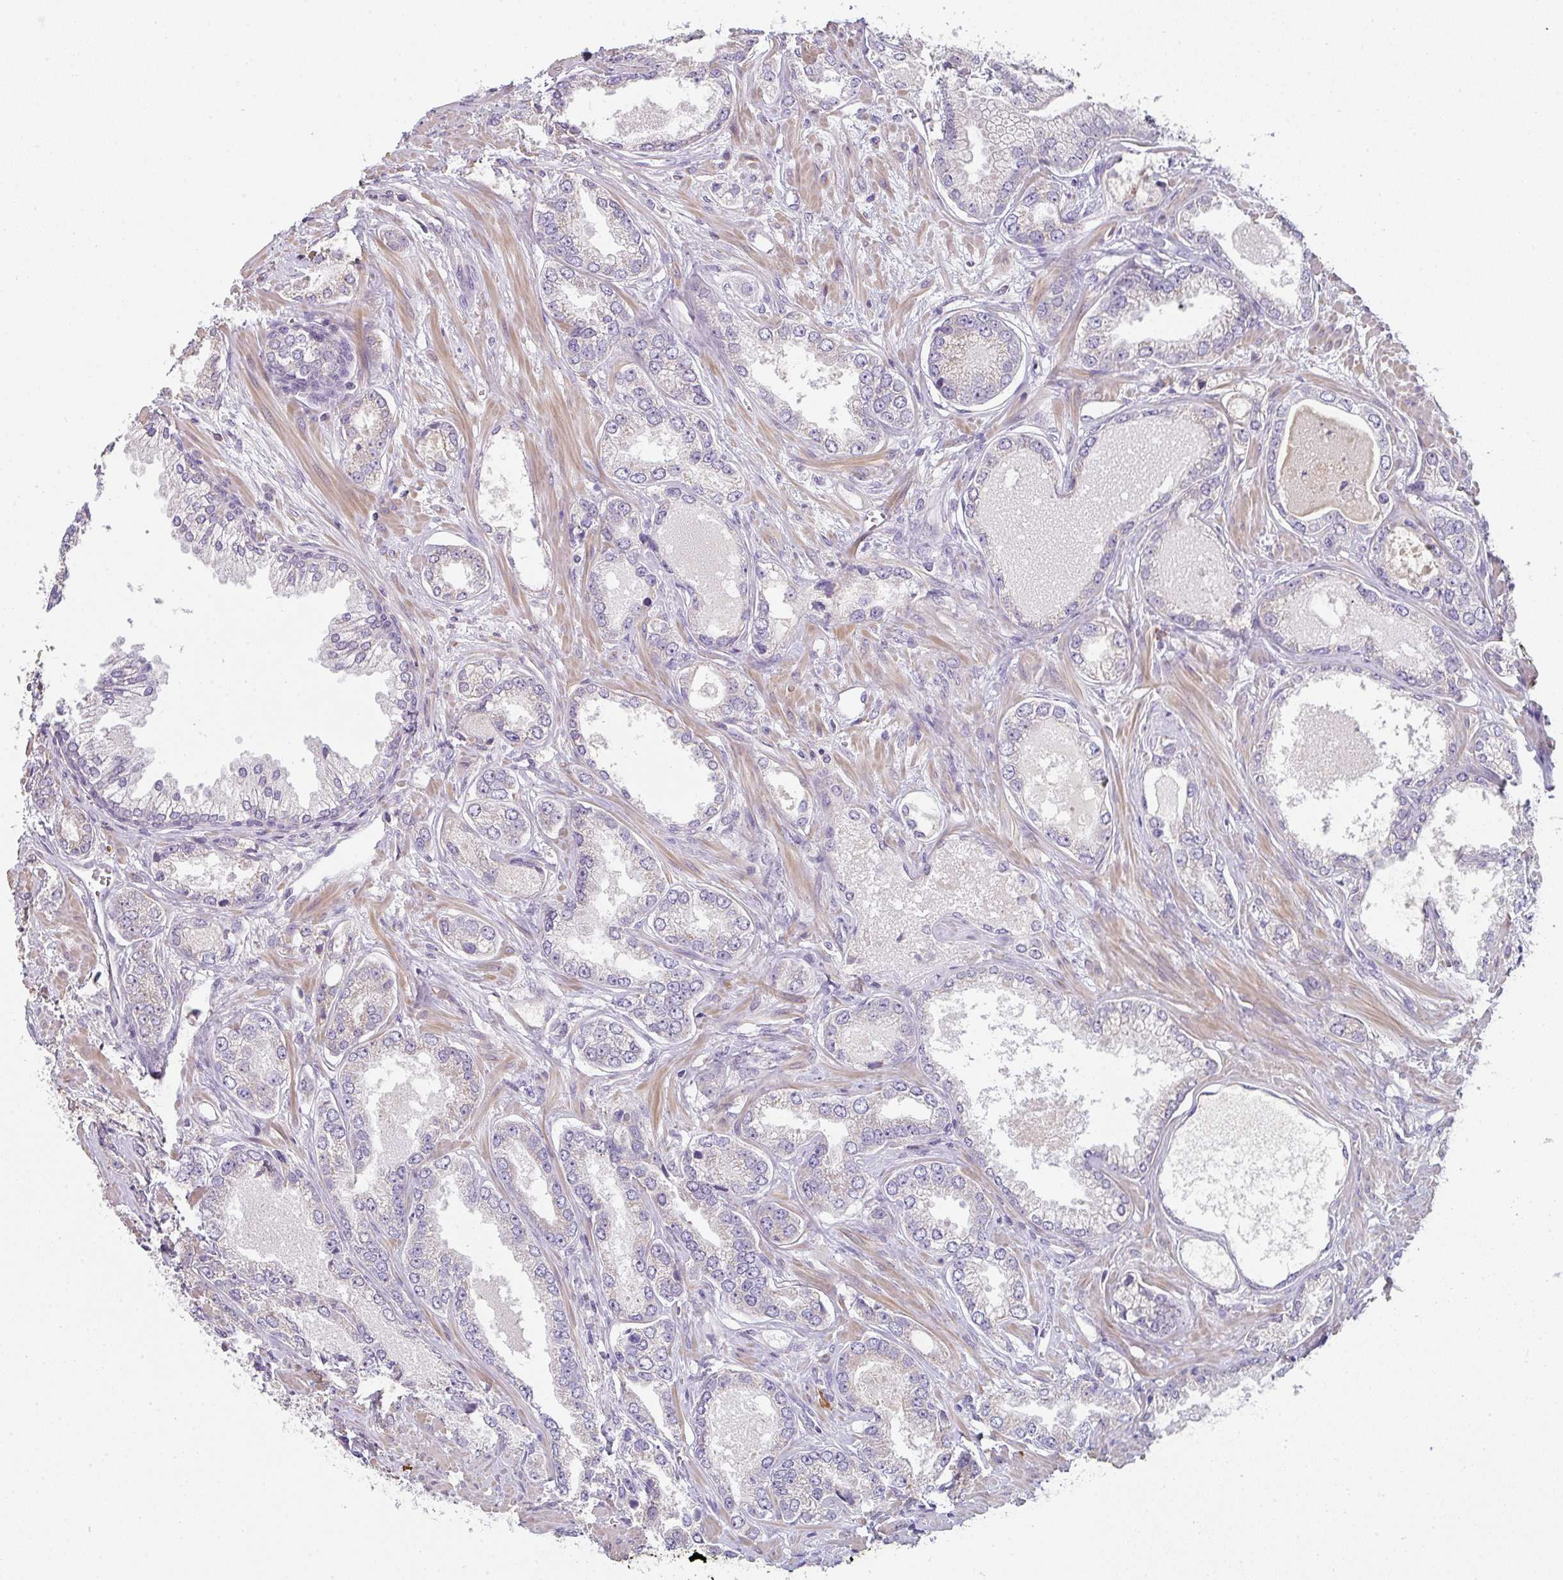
{"staining": {"intensity": "negative", "quantity": "none", "location": "none"}, "tissue": "prostate cancer", "cell_type": "Tumor cells", "image_type": "cancer", "snomed": [{"axis": "morphology", "description": "Adenocarcinoma, Medium grade"}, {"axis": "topography", "description": "Prostate"}], "caption": "Photomicrograph shows no significant protein expression in tumor cells of prostate cancer (medium-grade adenocarcinoma).", "gene": "ZNF215", "patient": {"sex": "male", "age": 57}}